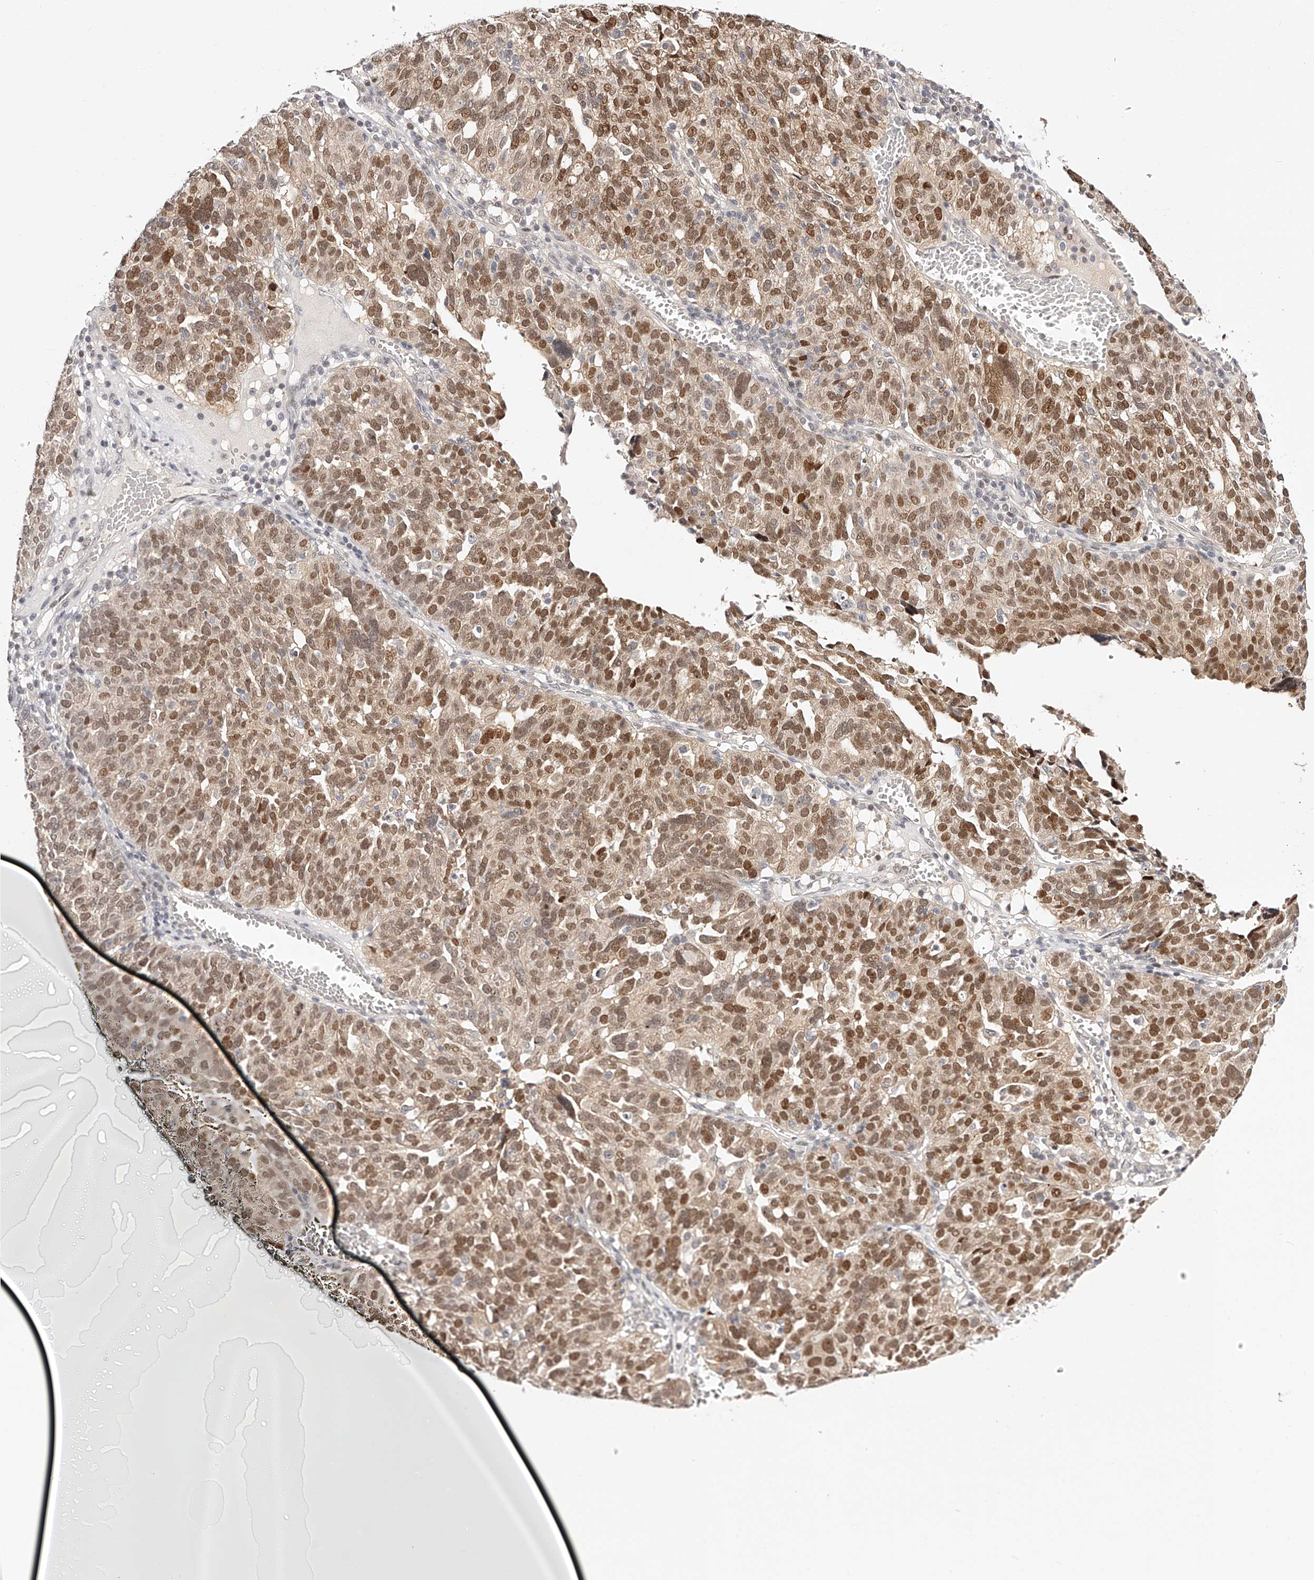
{"staining": {"intensity": "moderate", "quantity": ">75%", "location": "cytoplasmic/membranous,nuclear"}, "tissue": "ovarian cancer", "cell_type": "Tumor cells", "image_type": "cancer", "snomed": [{"axis": "morphology", "description": "Cystadenocarcinoma, serous, NOS"}, {"axis": "topography", "description": "Ovary"}], "caption": "Immunohistochemical staining of serous cystadenocarcinoma (ovarian) reveals medium levels of moderate cytoplasmic/membranous and nuclear protein positivity in about >75% of tumor cells.", "gene": "USF3", "patient": {"sex": "female", "age": 59}}